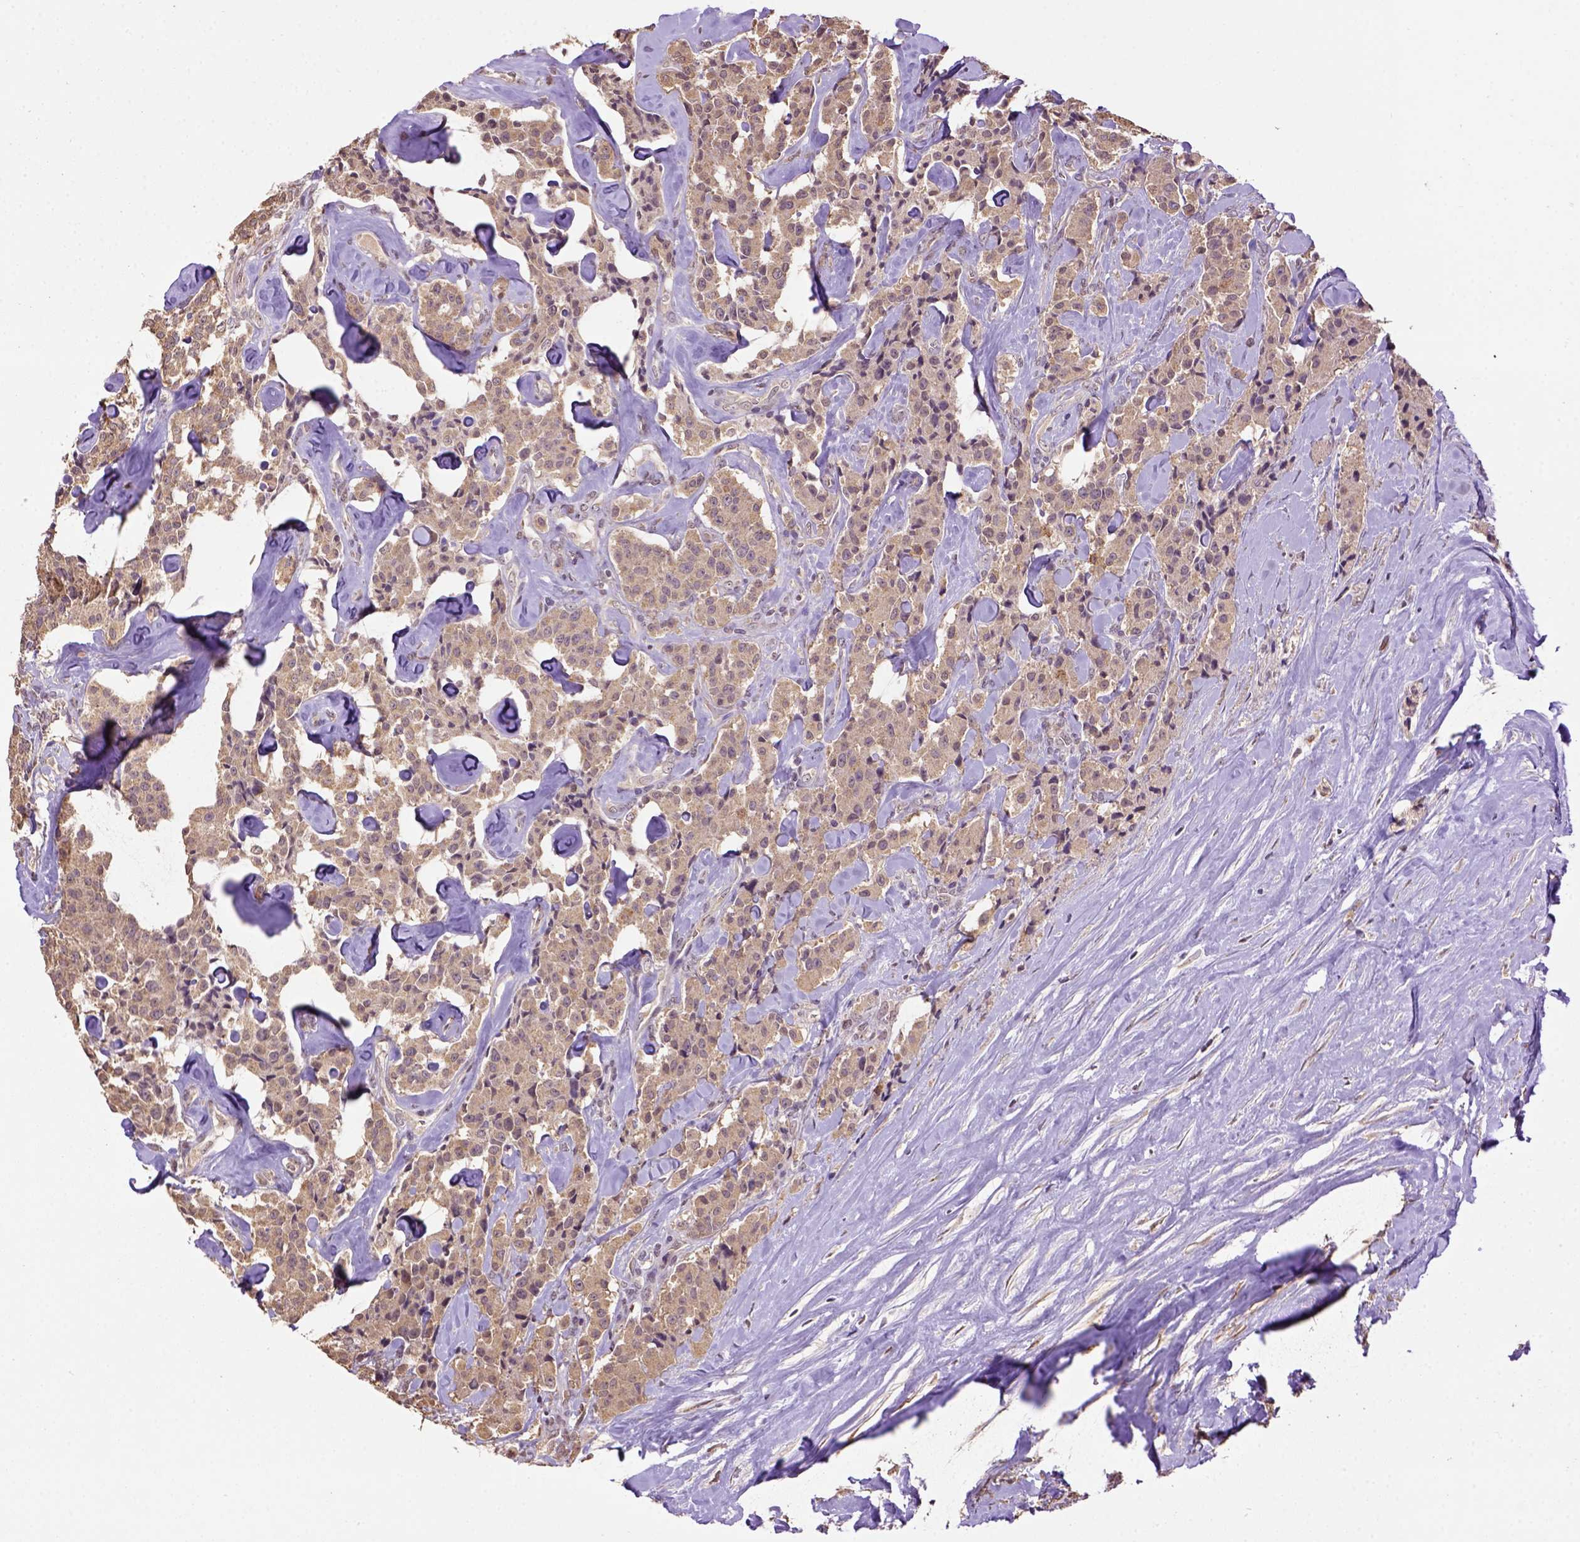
{"staining": {"intensity": "weak", "quantity": ">75%", "location": "cytoplasmic/membranous"}, "tissue": "carcinoid", "cell_type": "Tumor cells", "image_type": "cancer", "snomed": [{"axis": "morphology", "description": "Carcinoid, malignant, NOS"}, {"axis": "topography", "description": "Pancreas"}], "caption": "Carcinoid (malignant) stained for a protein (brown) exhibits weak cytoplasmic/membranous positive positivity in approximately >75% of tumor cells.", "gene": "WDR17", "patient": {"sex": "male", "age": 41}}